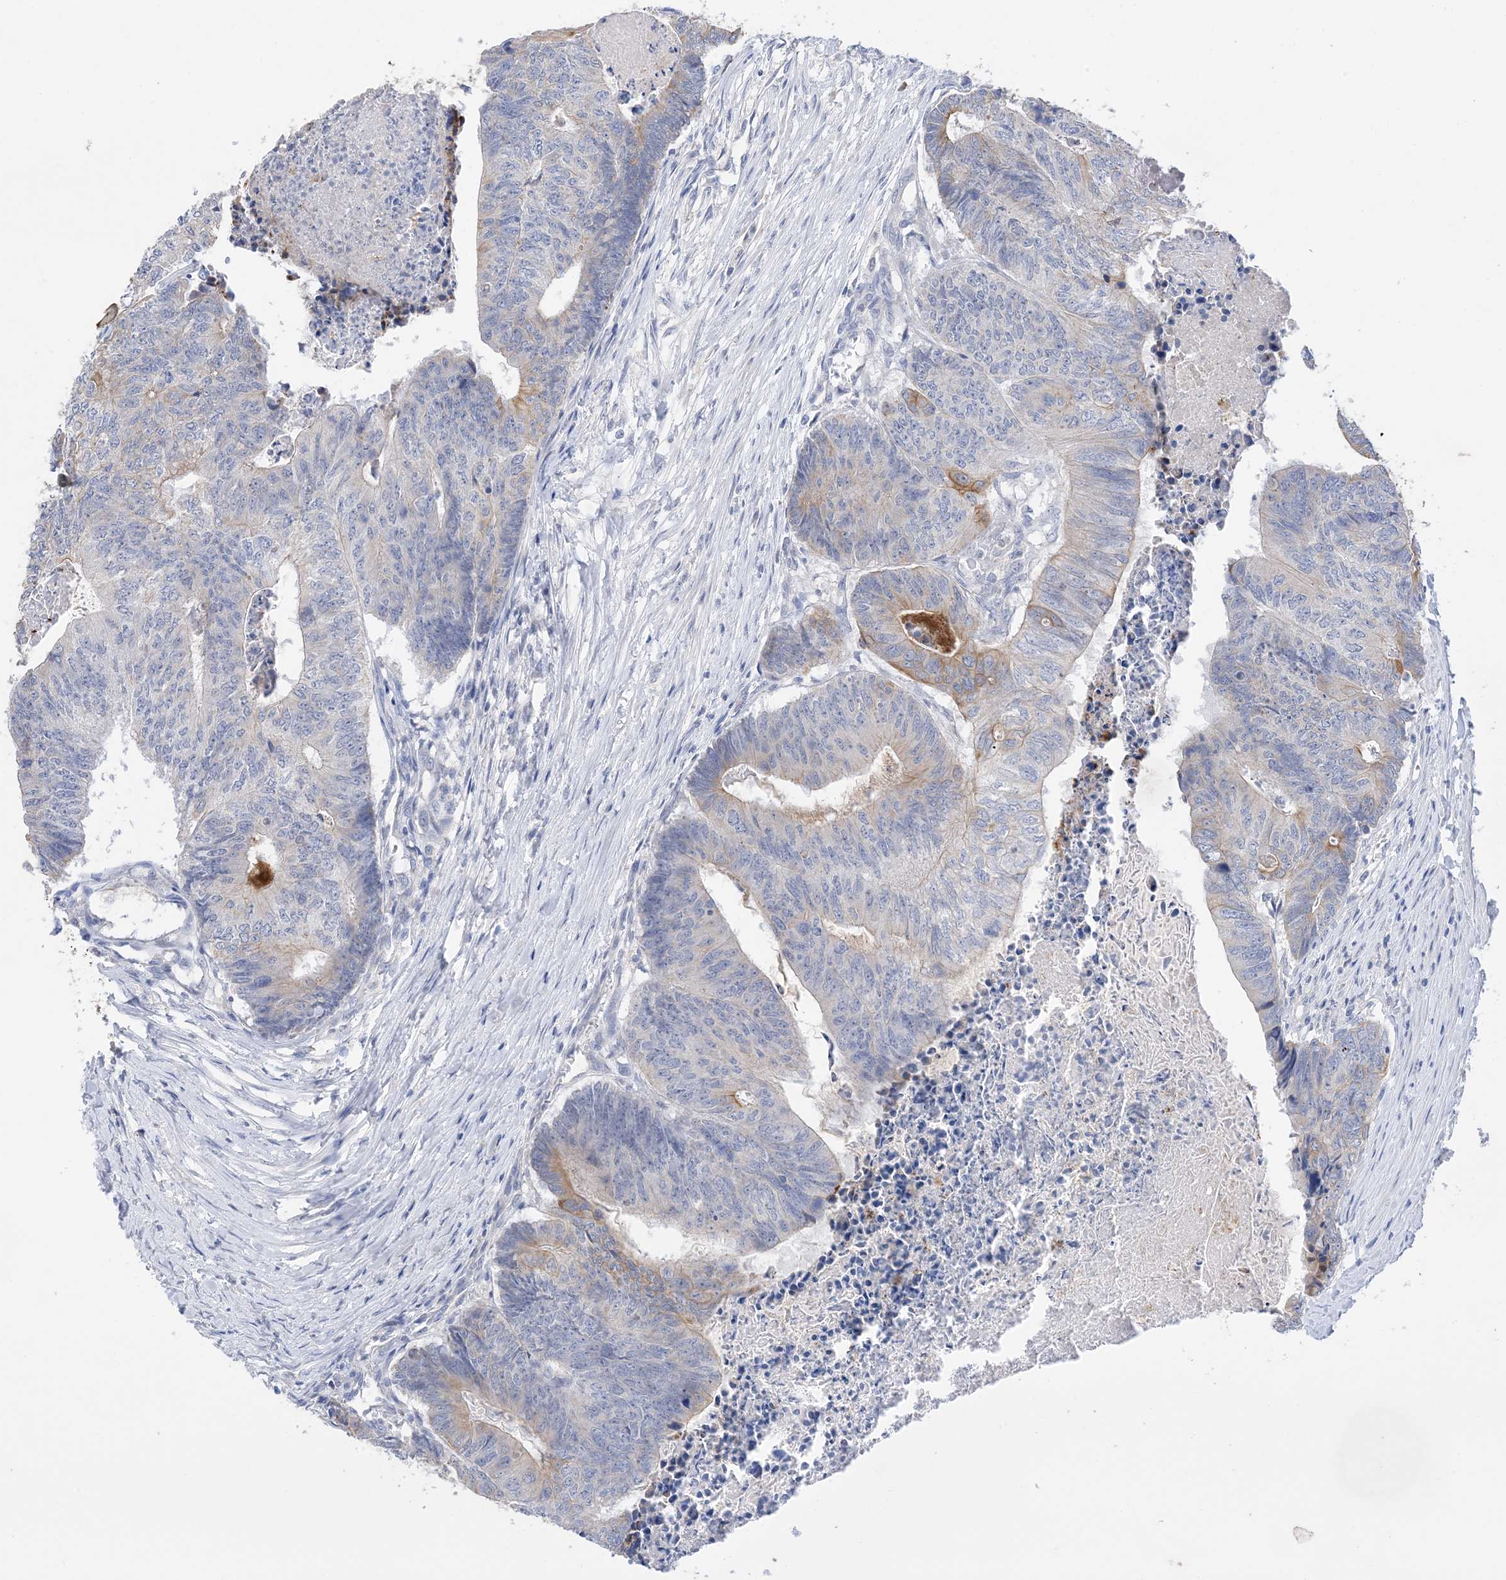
{"staining": {"intensity": "weak", "quantity": "<25%", "location": "cytoplasmic/membranous"}, "tissue": "colorectal cancer", "cell_type": "Tumor cells", "image_type": "cancer", "snomed": [{"axis": "morphology", "description": "Adenocarcinoma, NOS"}, {"axis": "topography", "description": "Colon"}], "caption": "Photomicrograph shows no significant protein staining in tumor cells of colorectal adenocarcinoma. The staining is performed using DAB brown chromogen with nuclei counter-stained in using hematoxylin.", "gene": "PLK4", "patient": {"sex": "female", "age": 67}}